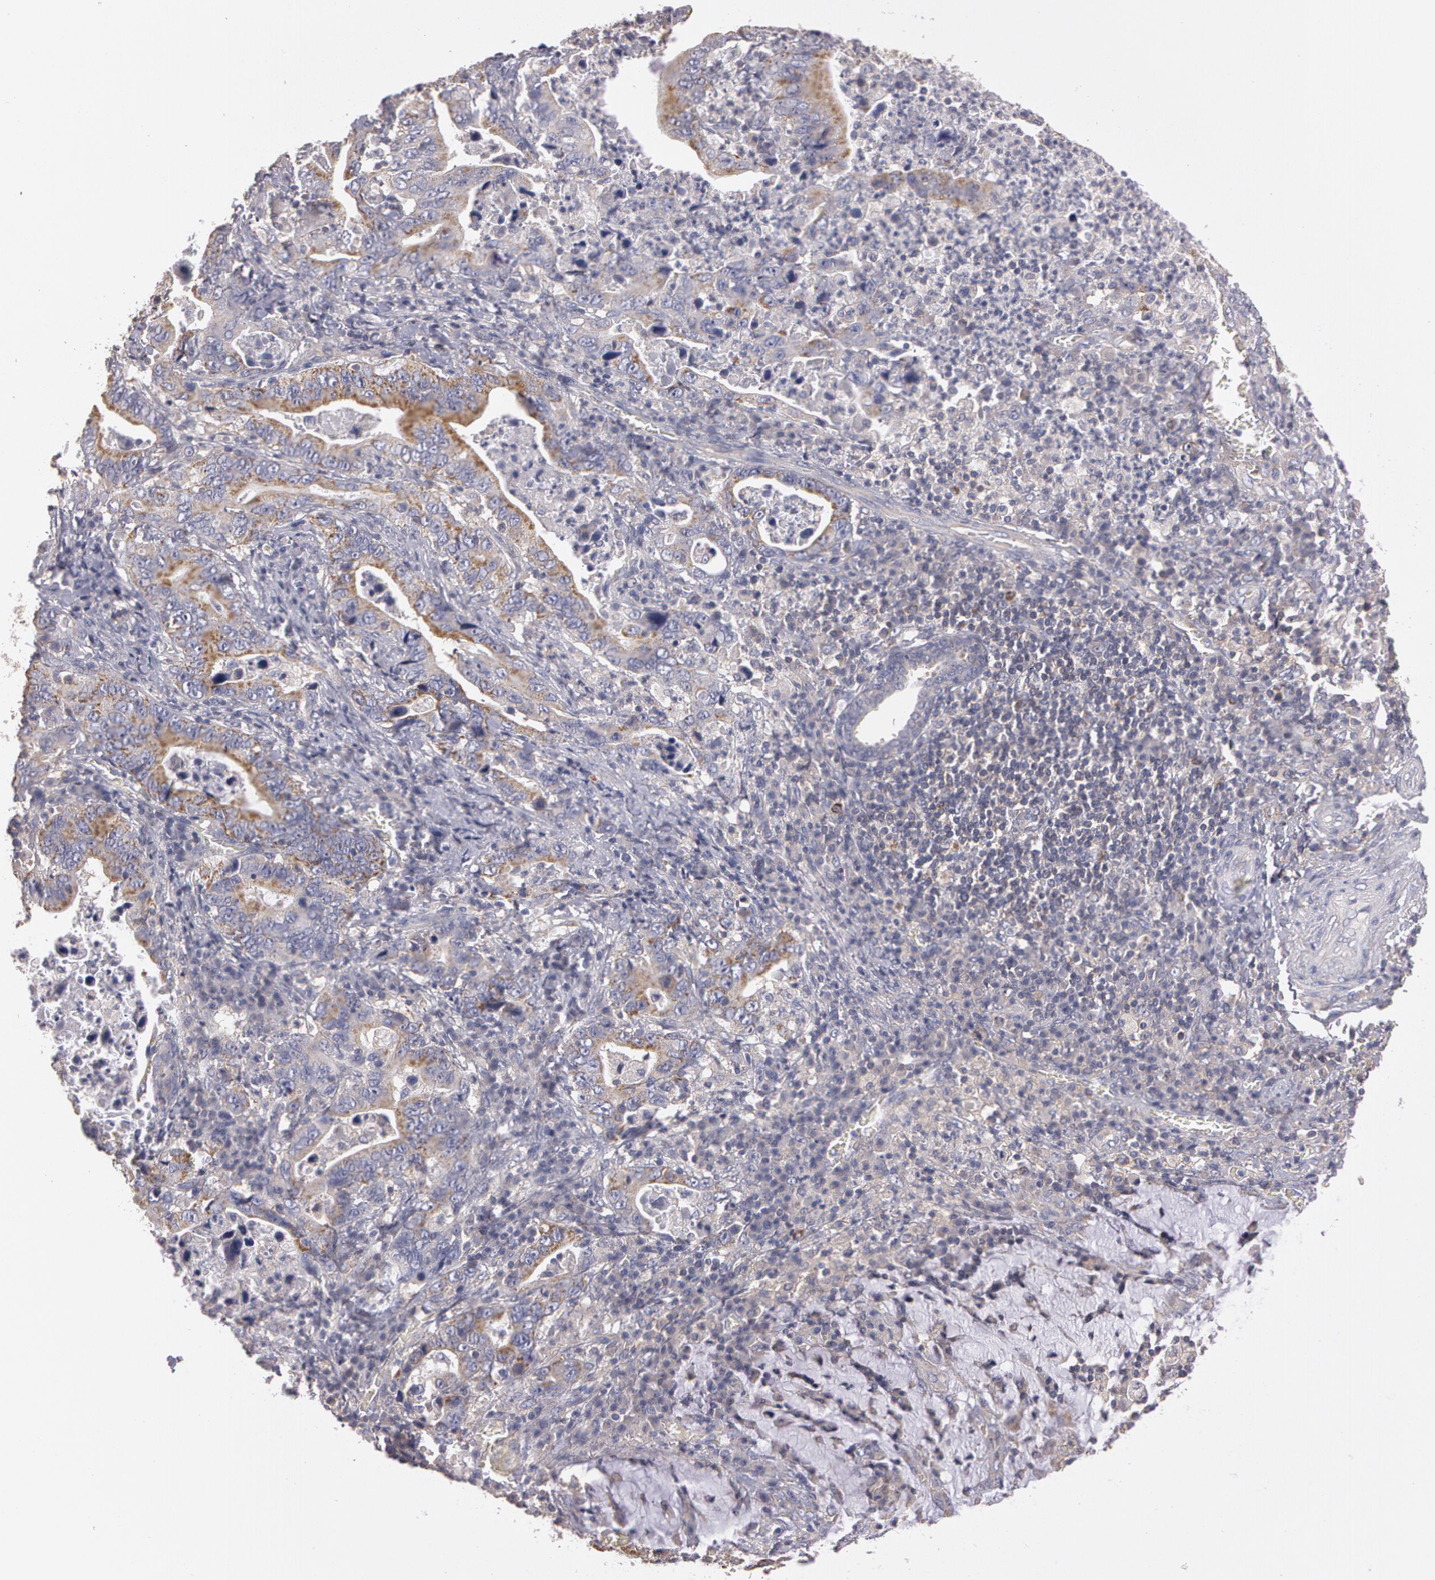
{"staining": {"intensity": "moderate", "quantity": "25%-75%", "location": "cytoplasmic/membranous"}, "tissue": "stomach cancer", "cell_type": "Tumor cells", "image_type": "cancer", "snomed": [{"axis": "morphology", "description": "Adenocarcinoma, NOS"}, {"axis": "topography", "description": "Stomach, upper"}], "caption": "Immunohistochemical staining of stomach cancer reveals moderate cytoplasmic/membranous protein expression in about 25%-75% of tumor cells. The protein is stained brown, and the nuclei are stained in blue (DAB (3,3'-diaminobenzidine) IHC with brightfield microscopy, high magnification).", "gene": "NEK9", "patient": {"sex": "male", "age": 63}}